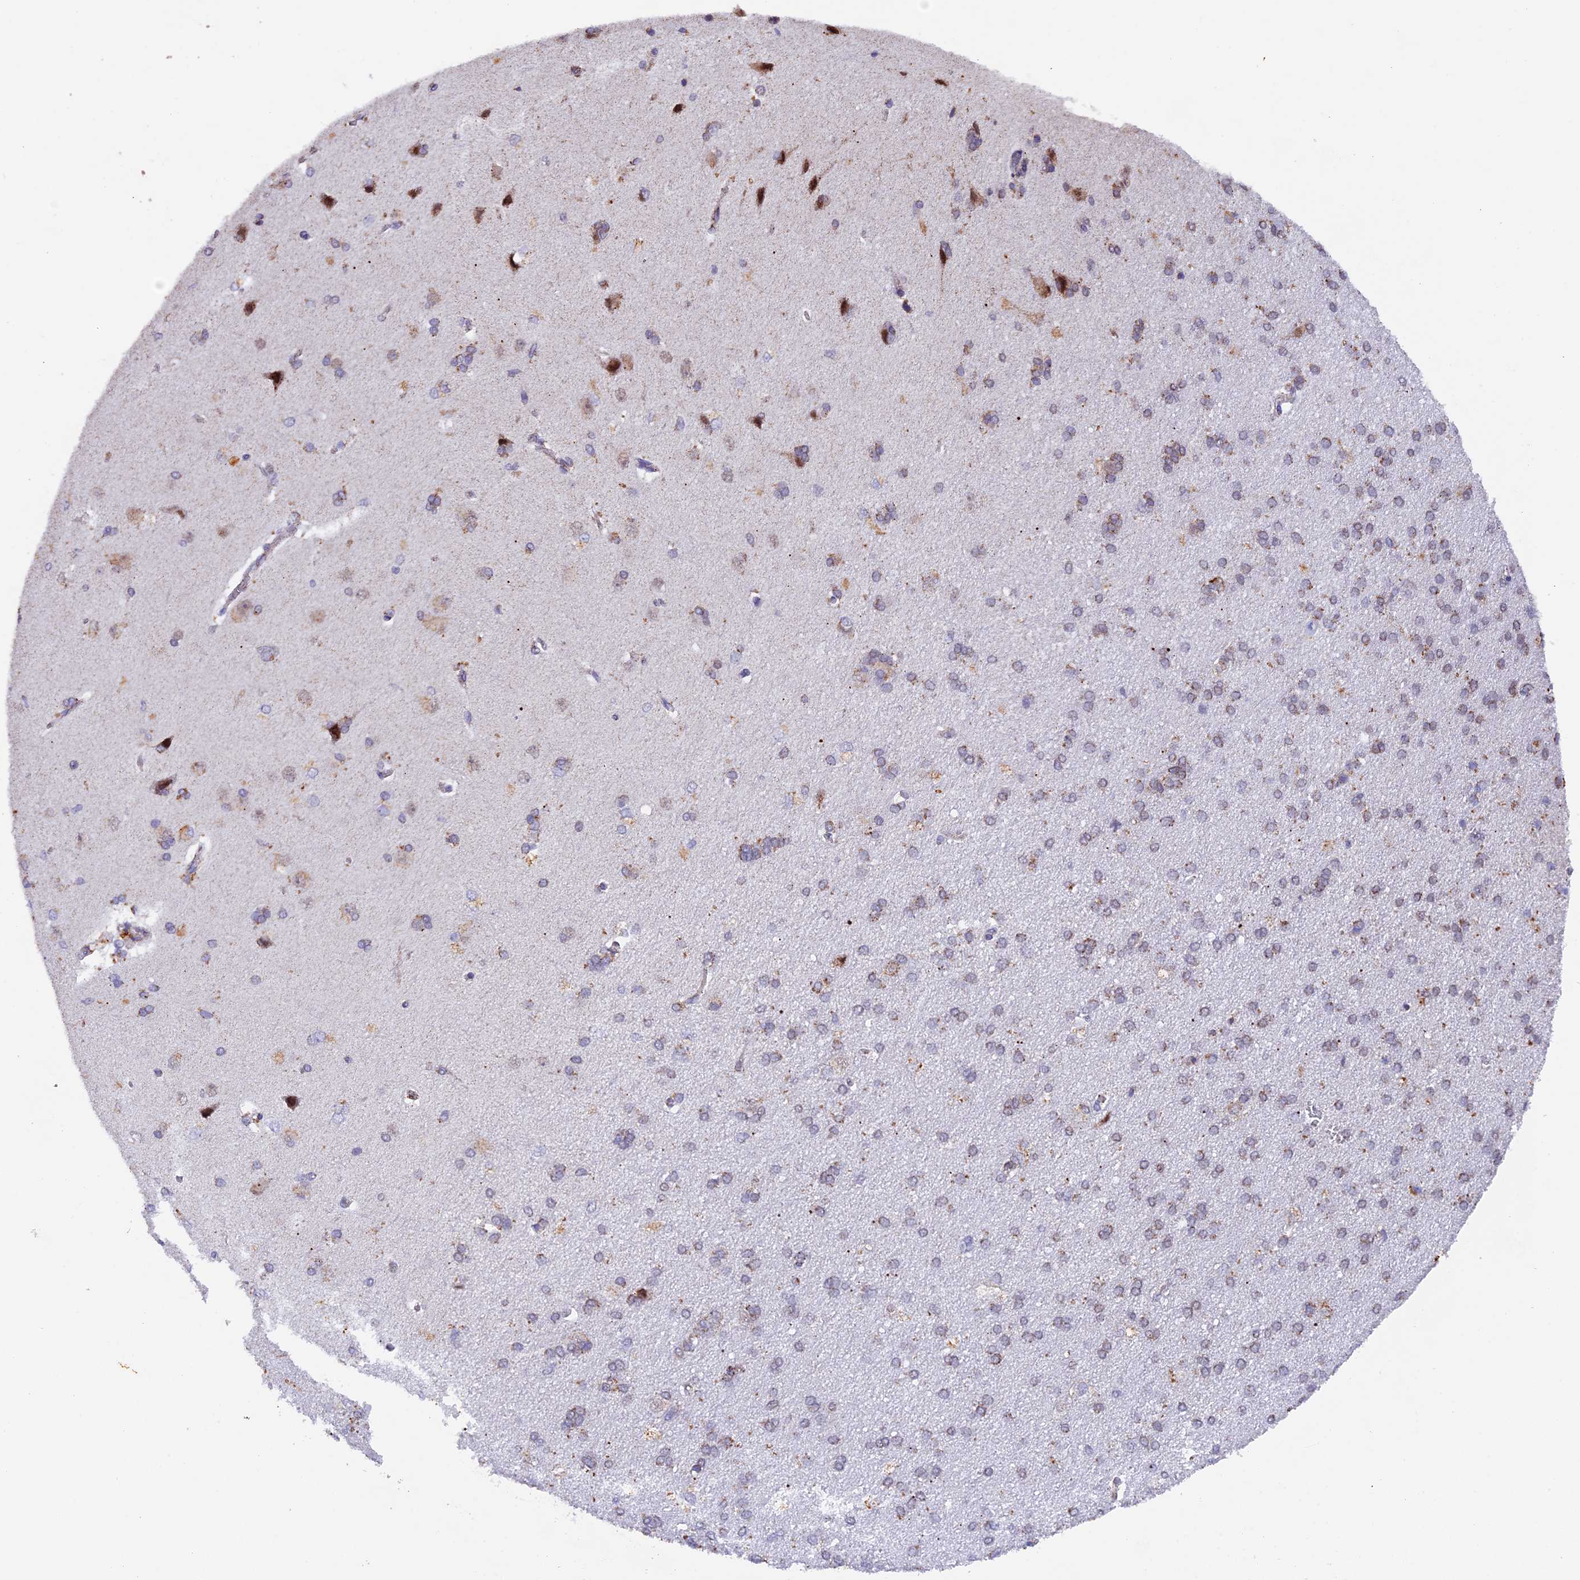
{"staining": {"intensity": "weak", "quantity": ">75%", "location": "cytoplasmic/membranous"}, "tissue": "cerebral cortex", "cell_type": "Endothelial cells", "image_type": "normal", "snomed": [{"axis": "morphology", "description": "Normal tissue, NOS"}, {"axis": "topography", "description": "Cerebral cortex"}], "caption": "Cerebral cortex stained with a protein marker exhibits weak staining in endothelial cells.", "gene": "TFAM", "patient": {"sex": "male", "age": 62}}